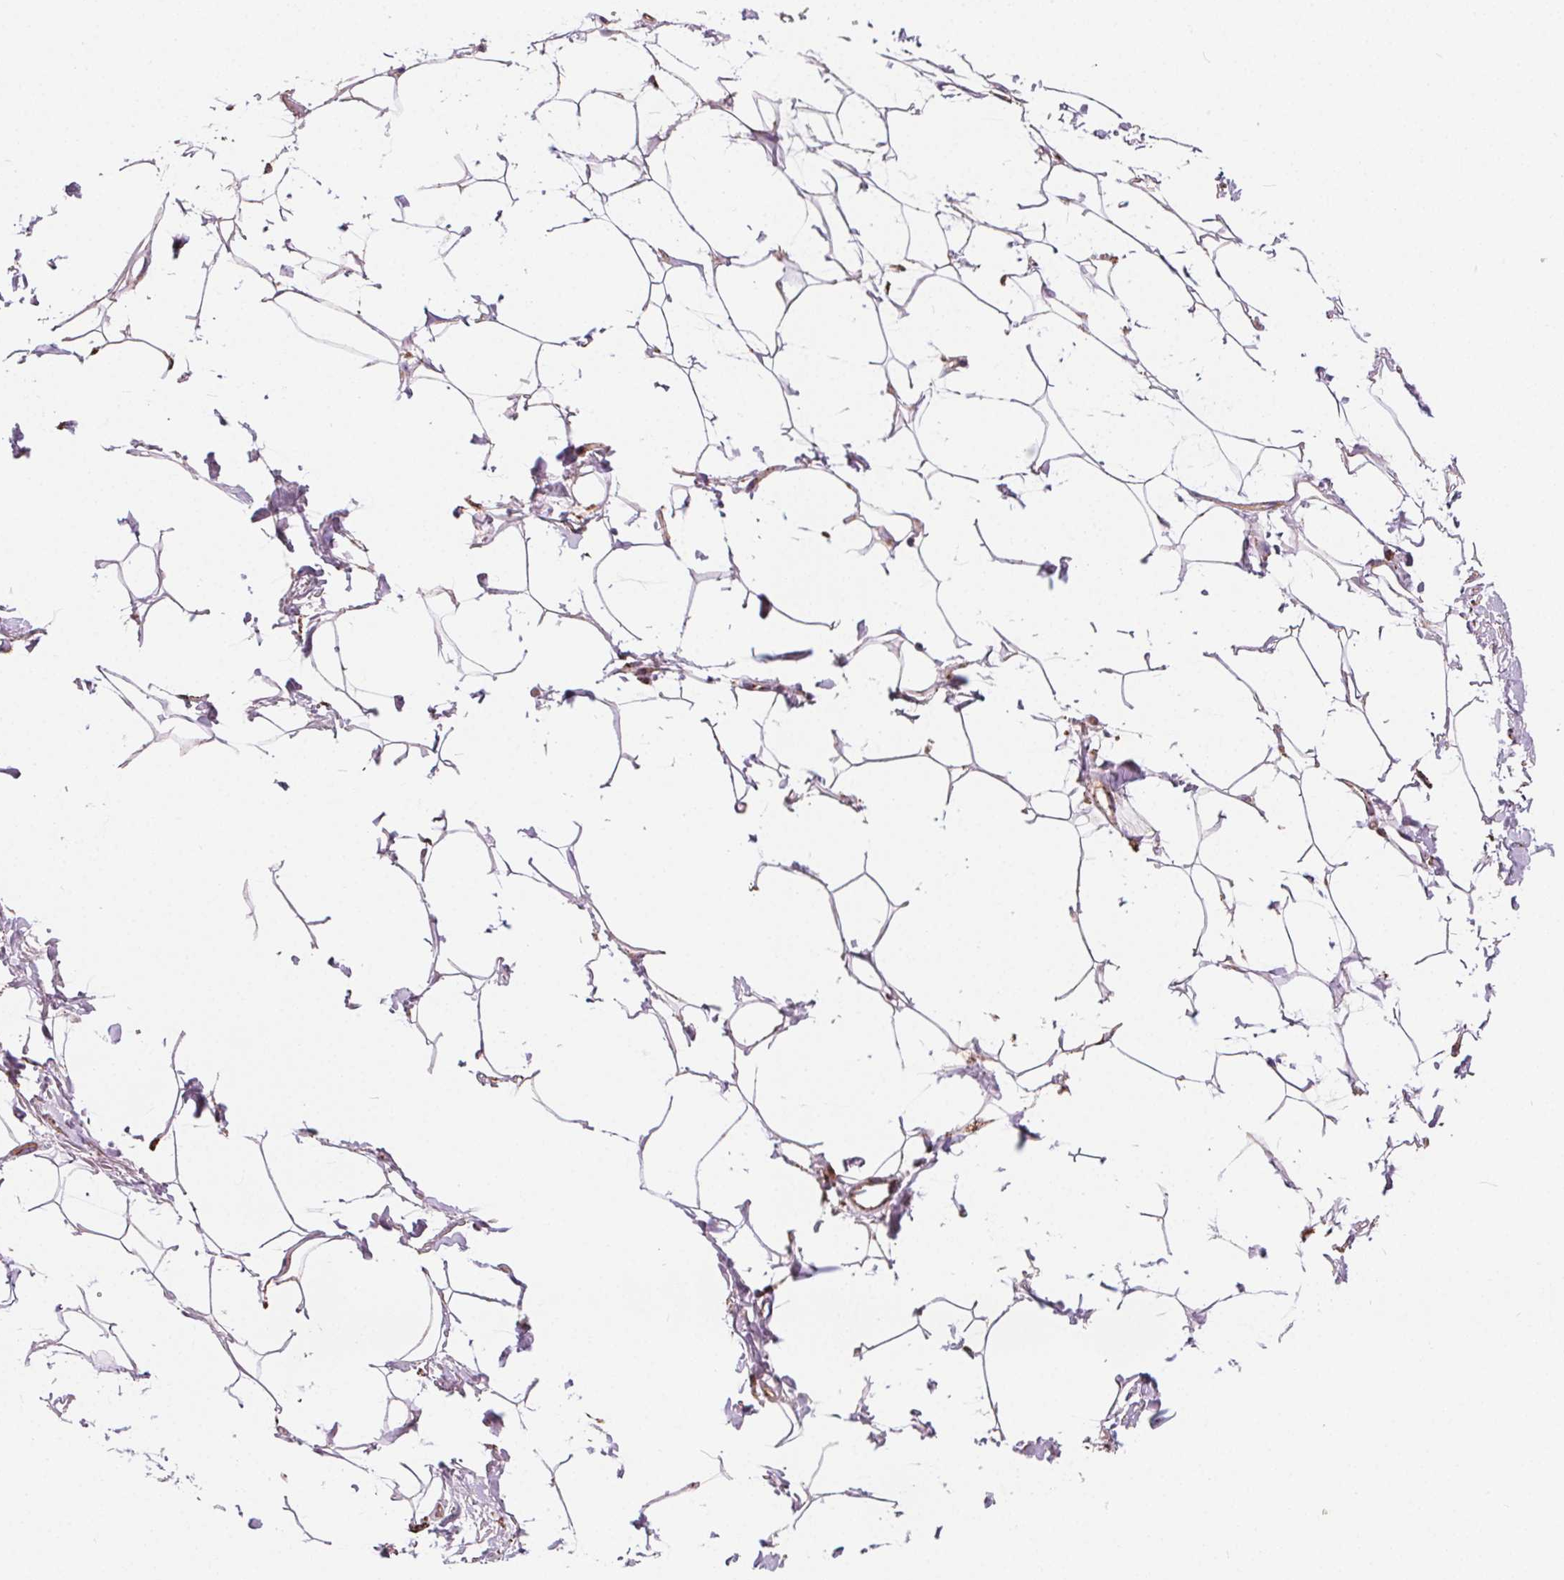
{"staining": {"intensity": "negative", "quantity": "none", "location": "none"}, "tissue": "adipose tissue", "cell_type": "Adipocytes", "image_type": "normal", "snomed": [{"axis": "morphology", "description": "Normal tissue, NOS"}, {"axis": "topography", "description": "Peripheral nerve tissue"}], "caption": "The IHC photomicrograph has no significant positivity in adipocytes of adipose tissue.", "gene": "GOLT1B", "patient": {"sex": "male", "age": 51}}